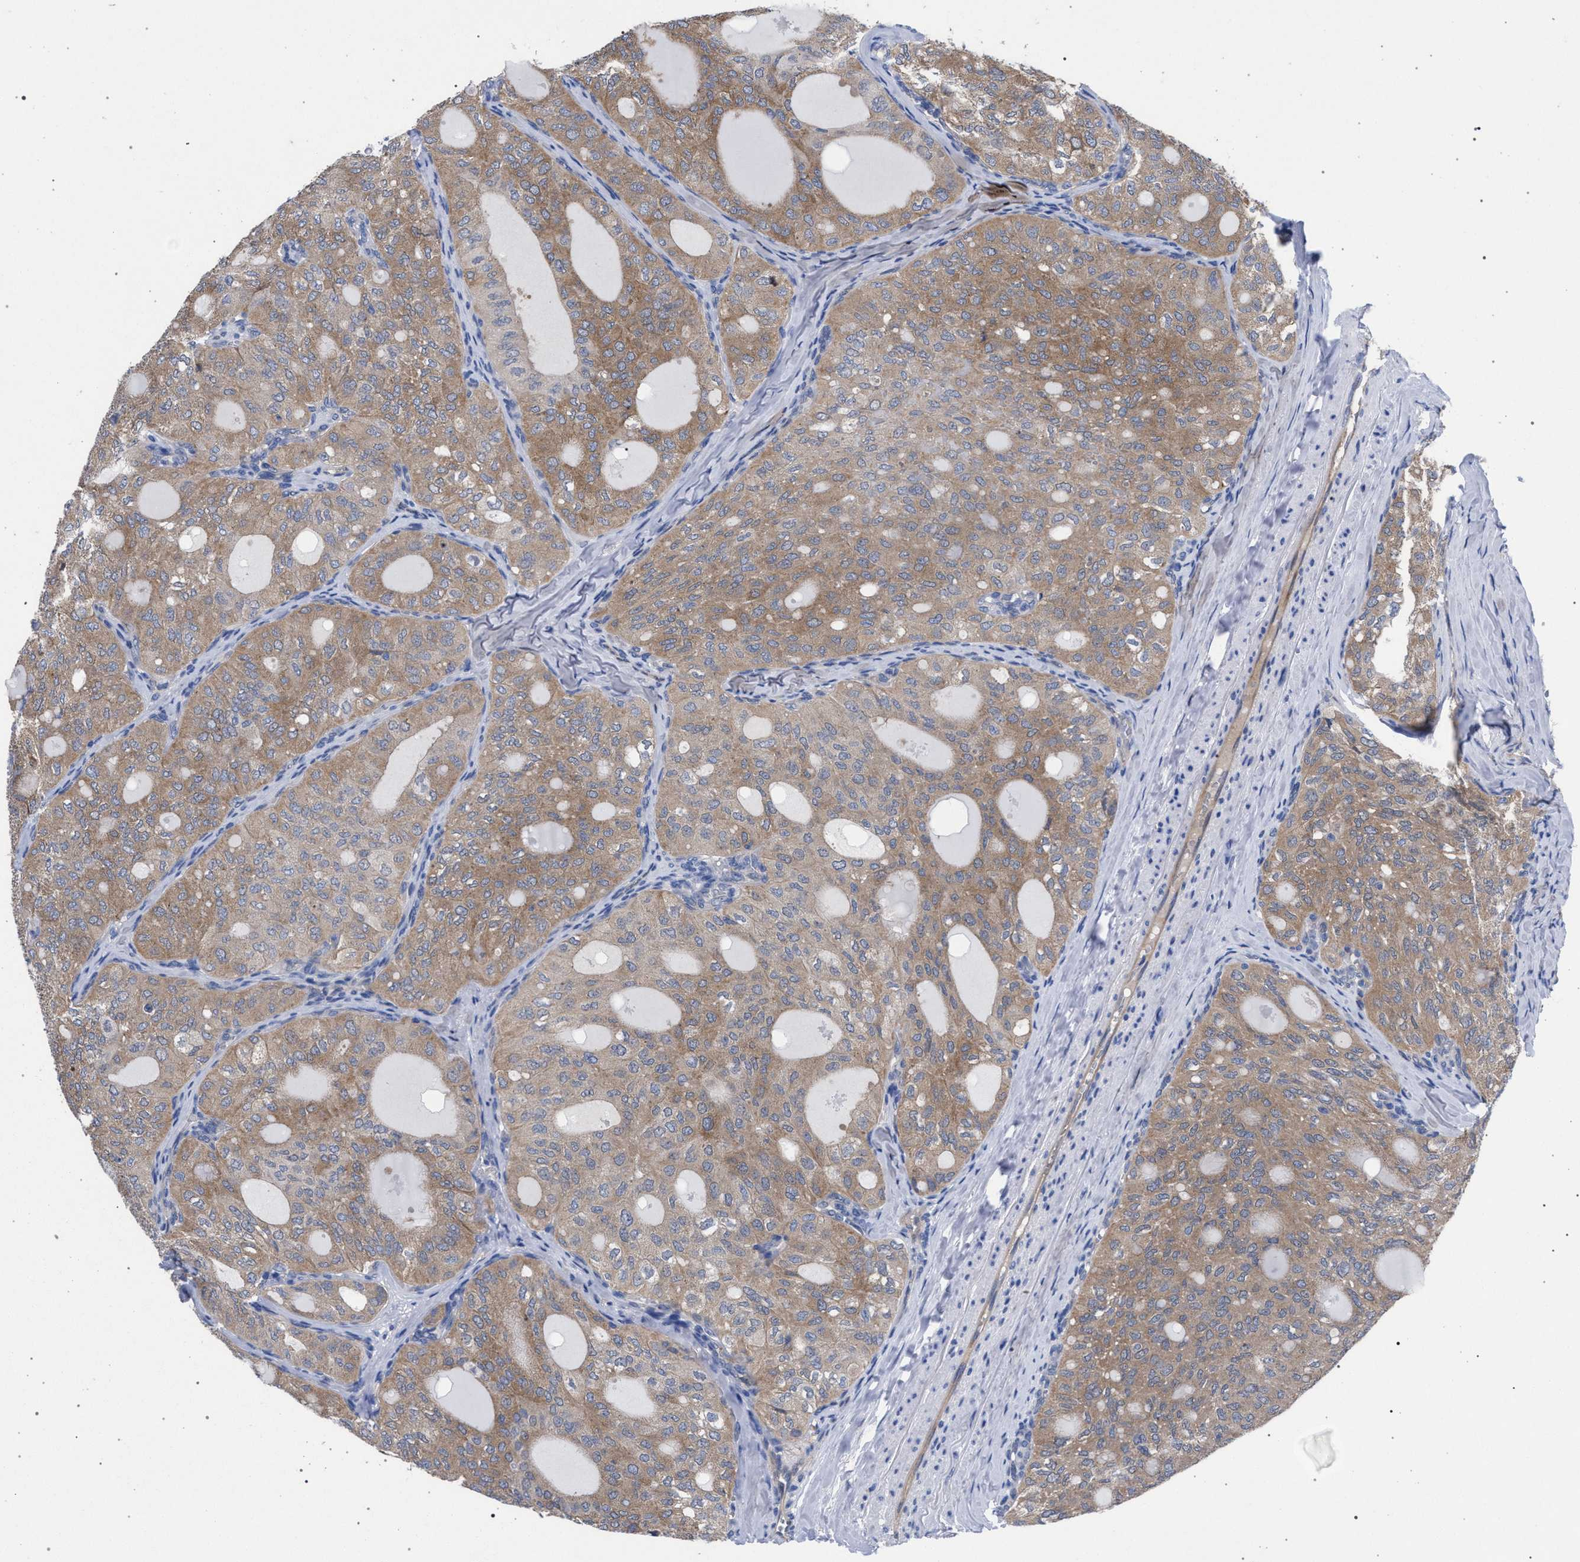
{"staining": {"intensity": "moderate", "quantity": ">75%", "location": "cytoplasmic/membranous"}, "tissue": "thyroid cancer", "cell_type": "Tumor cells", "image_type": "cancer", "snomed": [{"axis": "morphology", "description": "Follicular adenoma carcinoma, NOS"}, {"axis": "topography", "description": "Thyroid gland"}], "caption": "Protein positivity by immunohistochemistry (IHC) demonstrates moderate cytoplasmic/membranous staining in approximately >75% of tumor cells in thyroid follicular adenoma carcinoma.", "gene": "GMPR", "patient": {"sex": "male", "age": 75}}